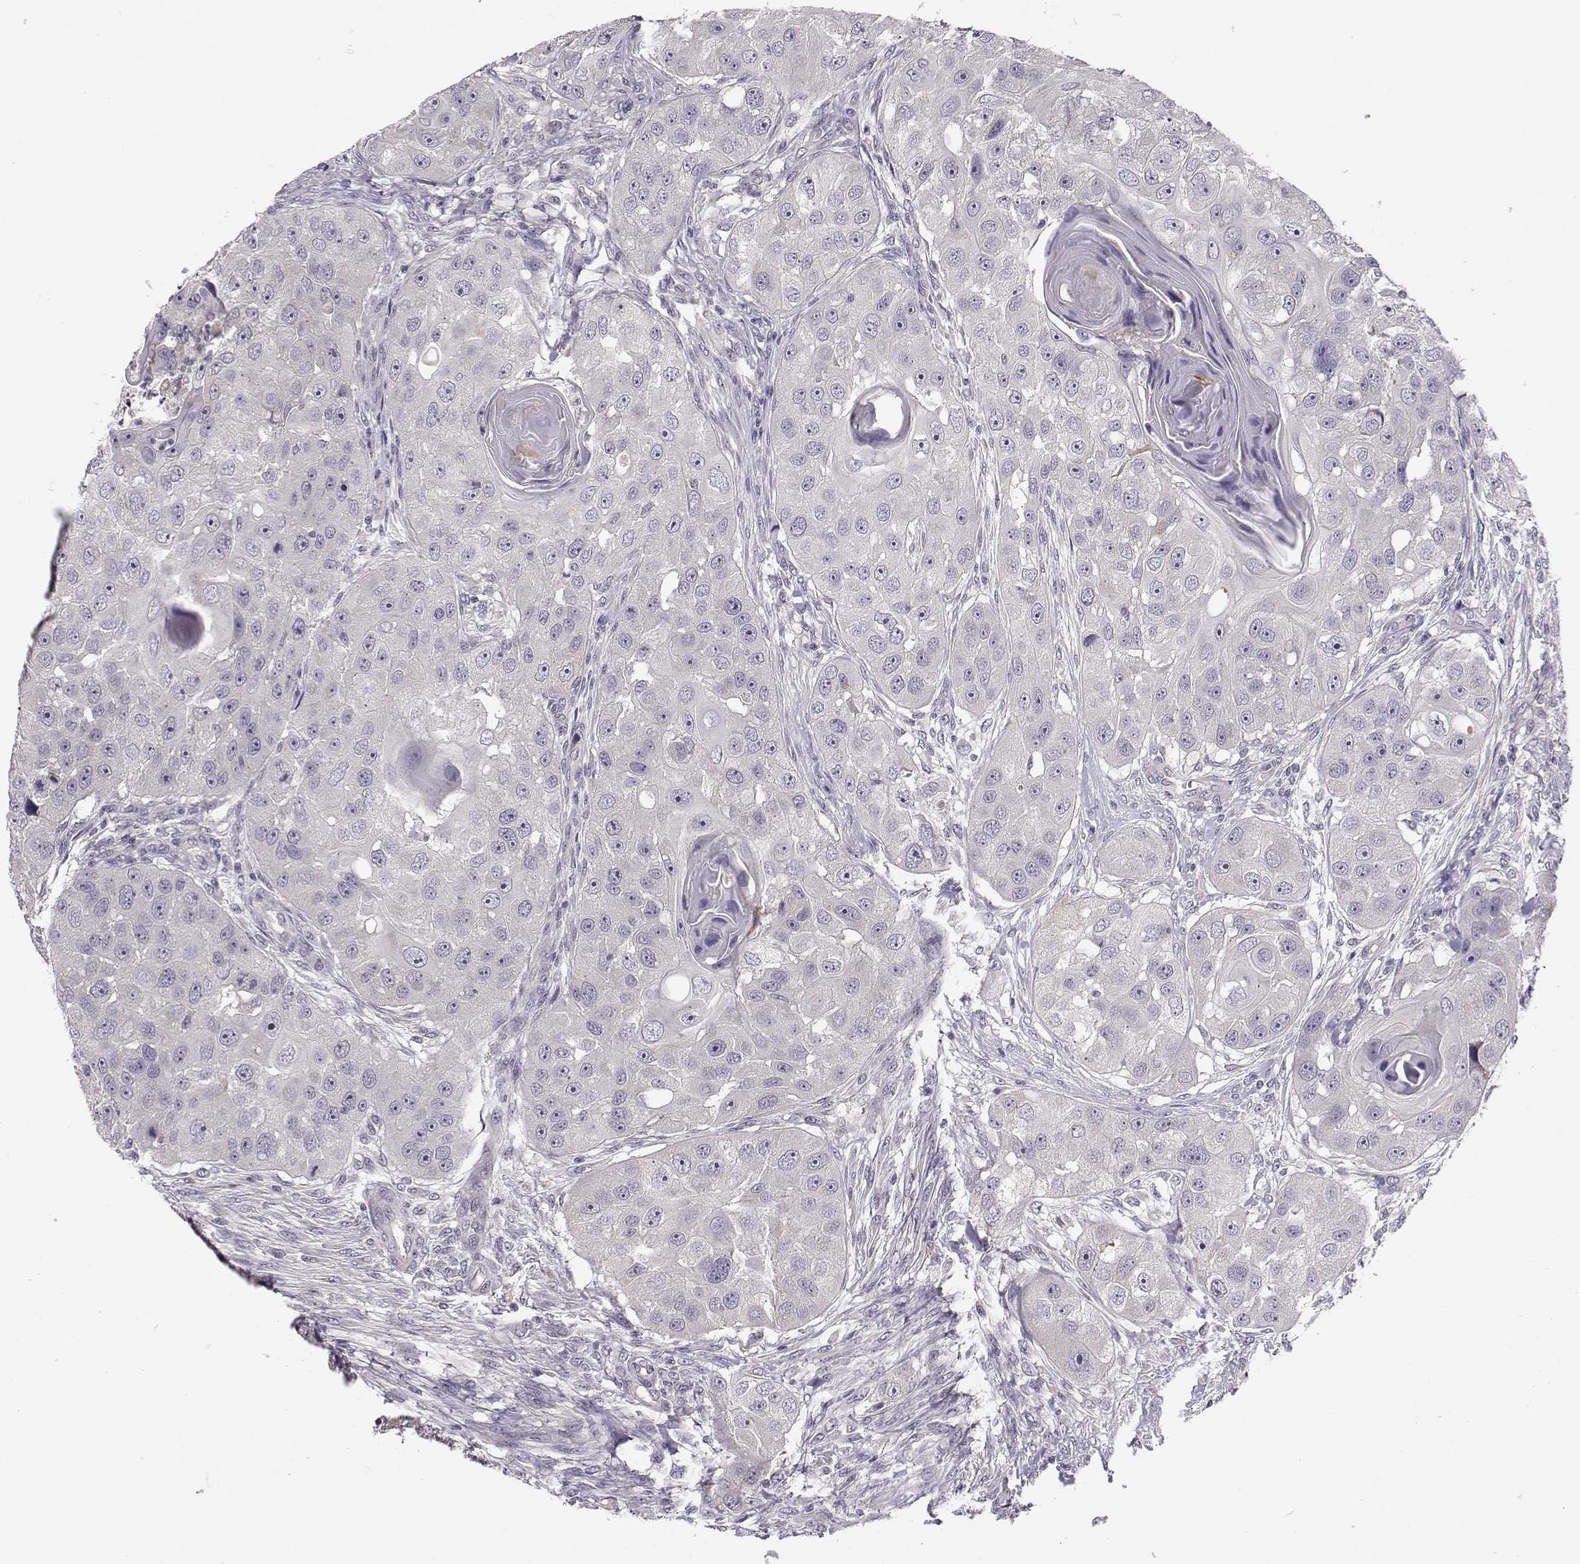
{"staining": {"intensity": "negative", "quantity": "none", "location": "none"}, "tissue": "head and neck cancer", "cell_type": "Tumor cells", "image_type": "cancer", "snomed": [{"axis": "morphology", "description": "Squamous cell carcinoma, NOS"}, {"axis": "topography", "description": "Head-Neck"}], "caption": "The image exhibits no staining of tumor cells in head and neck cancer (squamous cell carcinoma).", "gene": "TMEM145", "patient": {"sex": "male", "age": 51}}